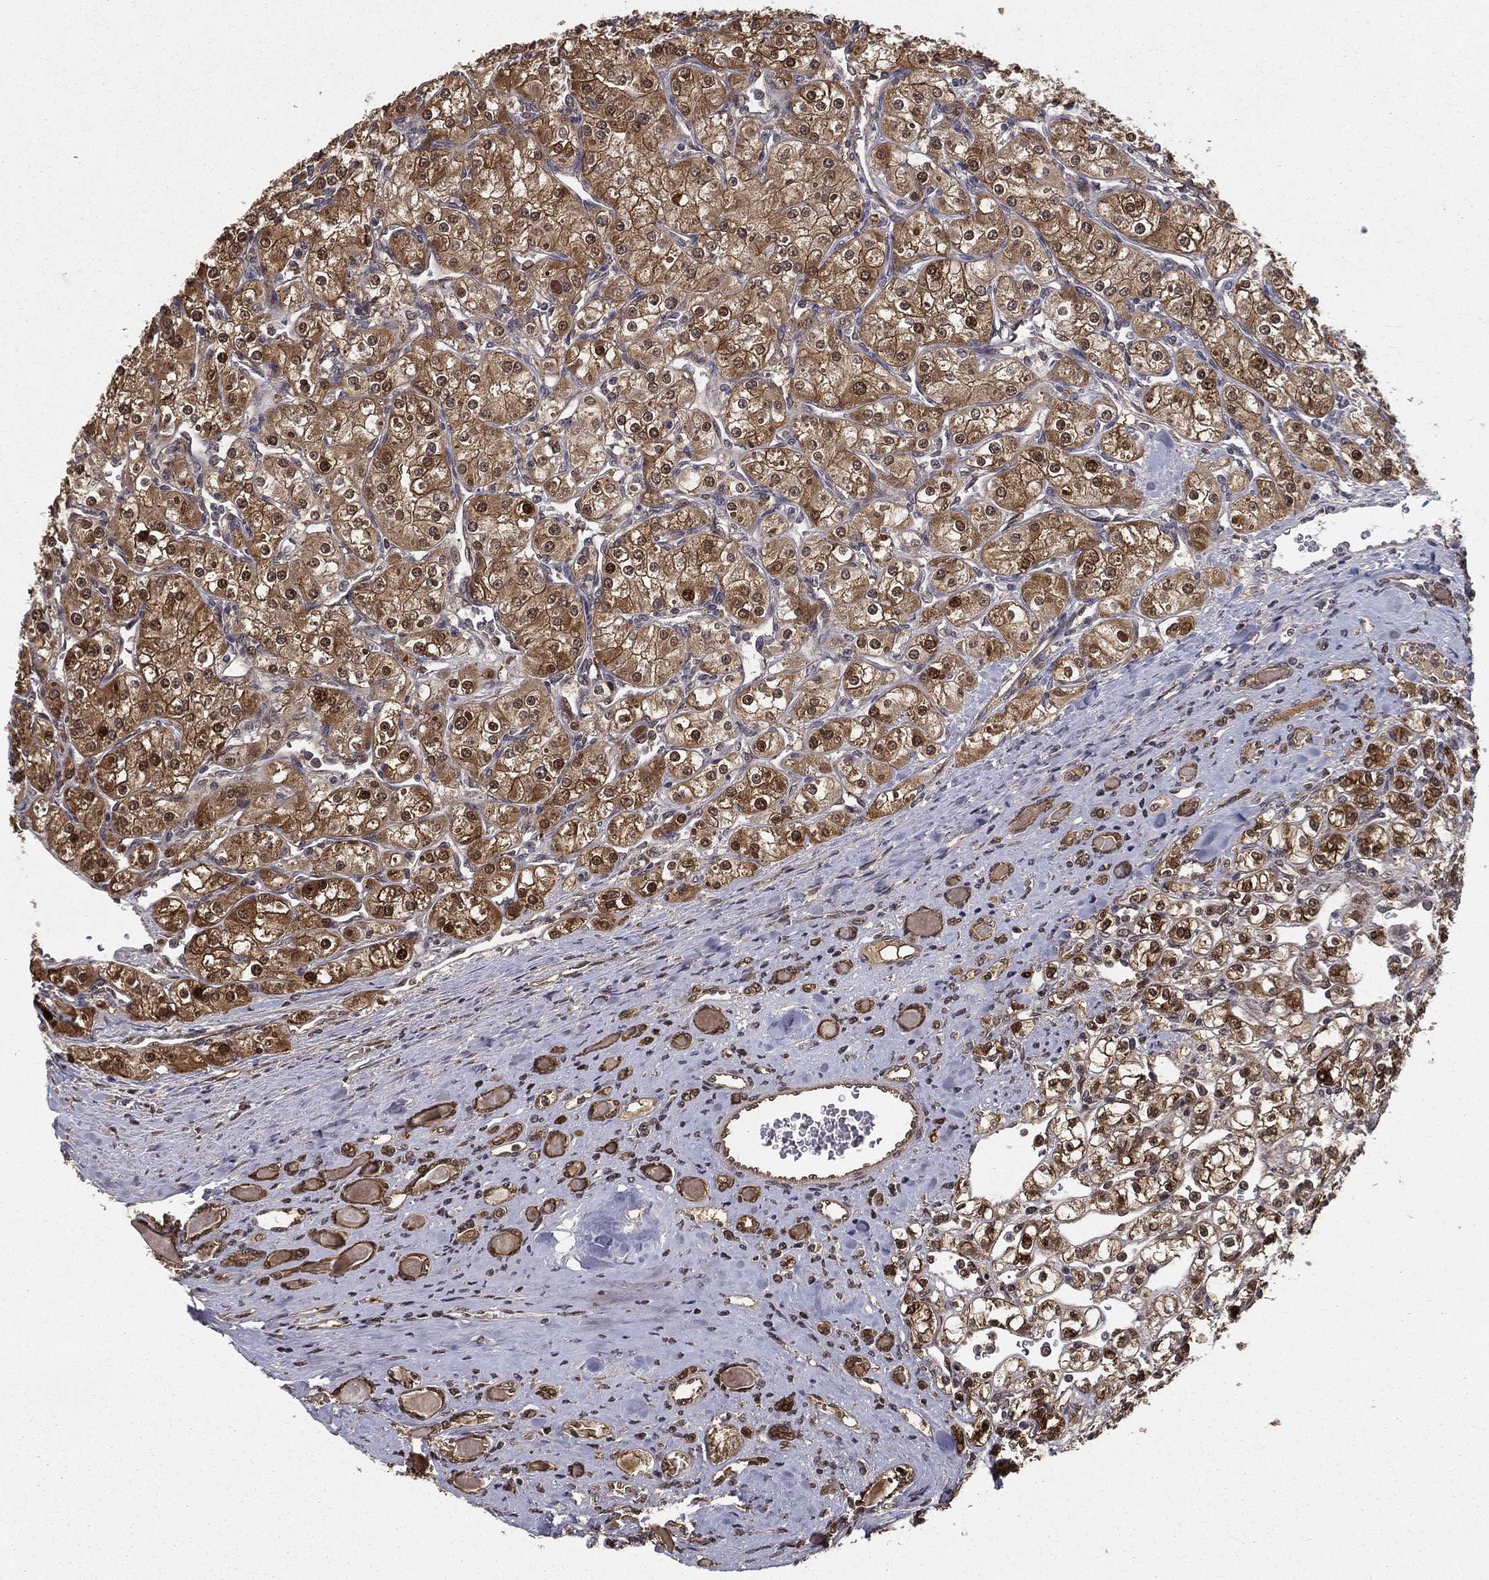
{"staining": {"intensity": "strong", "quantity": "25%-75%", "location": "cytoplasmic/membranous,nuclear"}, "tissue": "renal cancer", "cell_type": "Tumor cells", "image_type": "cancer", "snomed": [{"axis": "morphology", "description": "Adenocarcinoma, NOS"}, {"axis": "topography", "description": "Kidney"}], "caption": "Tumor cells show strong cytoplasmic/membranous and nuclear positivity in about 25%-75% of cells in renal cancer.", "gene": "SLC6A6", "patient": {"sex": "male", "age": 77}}